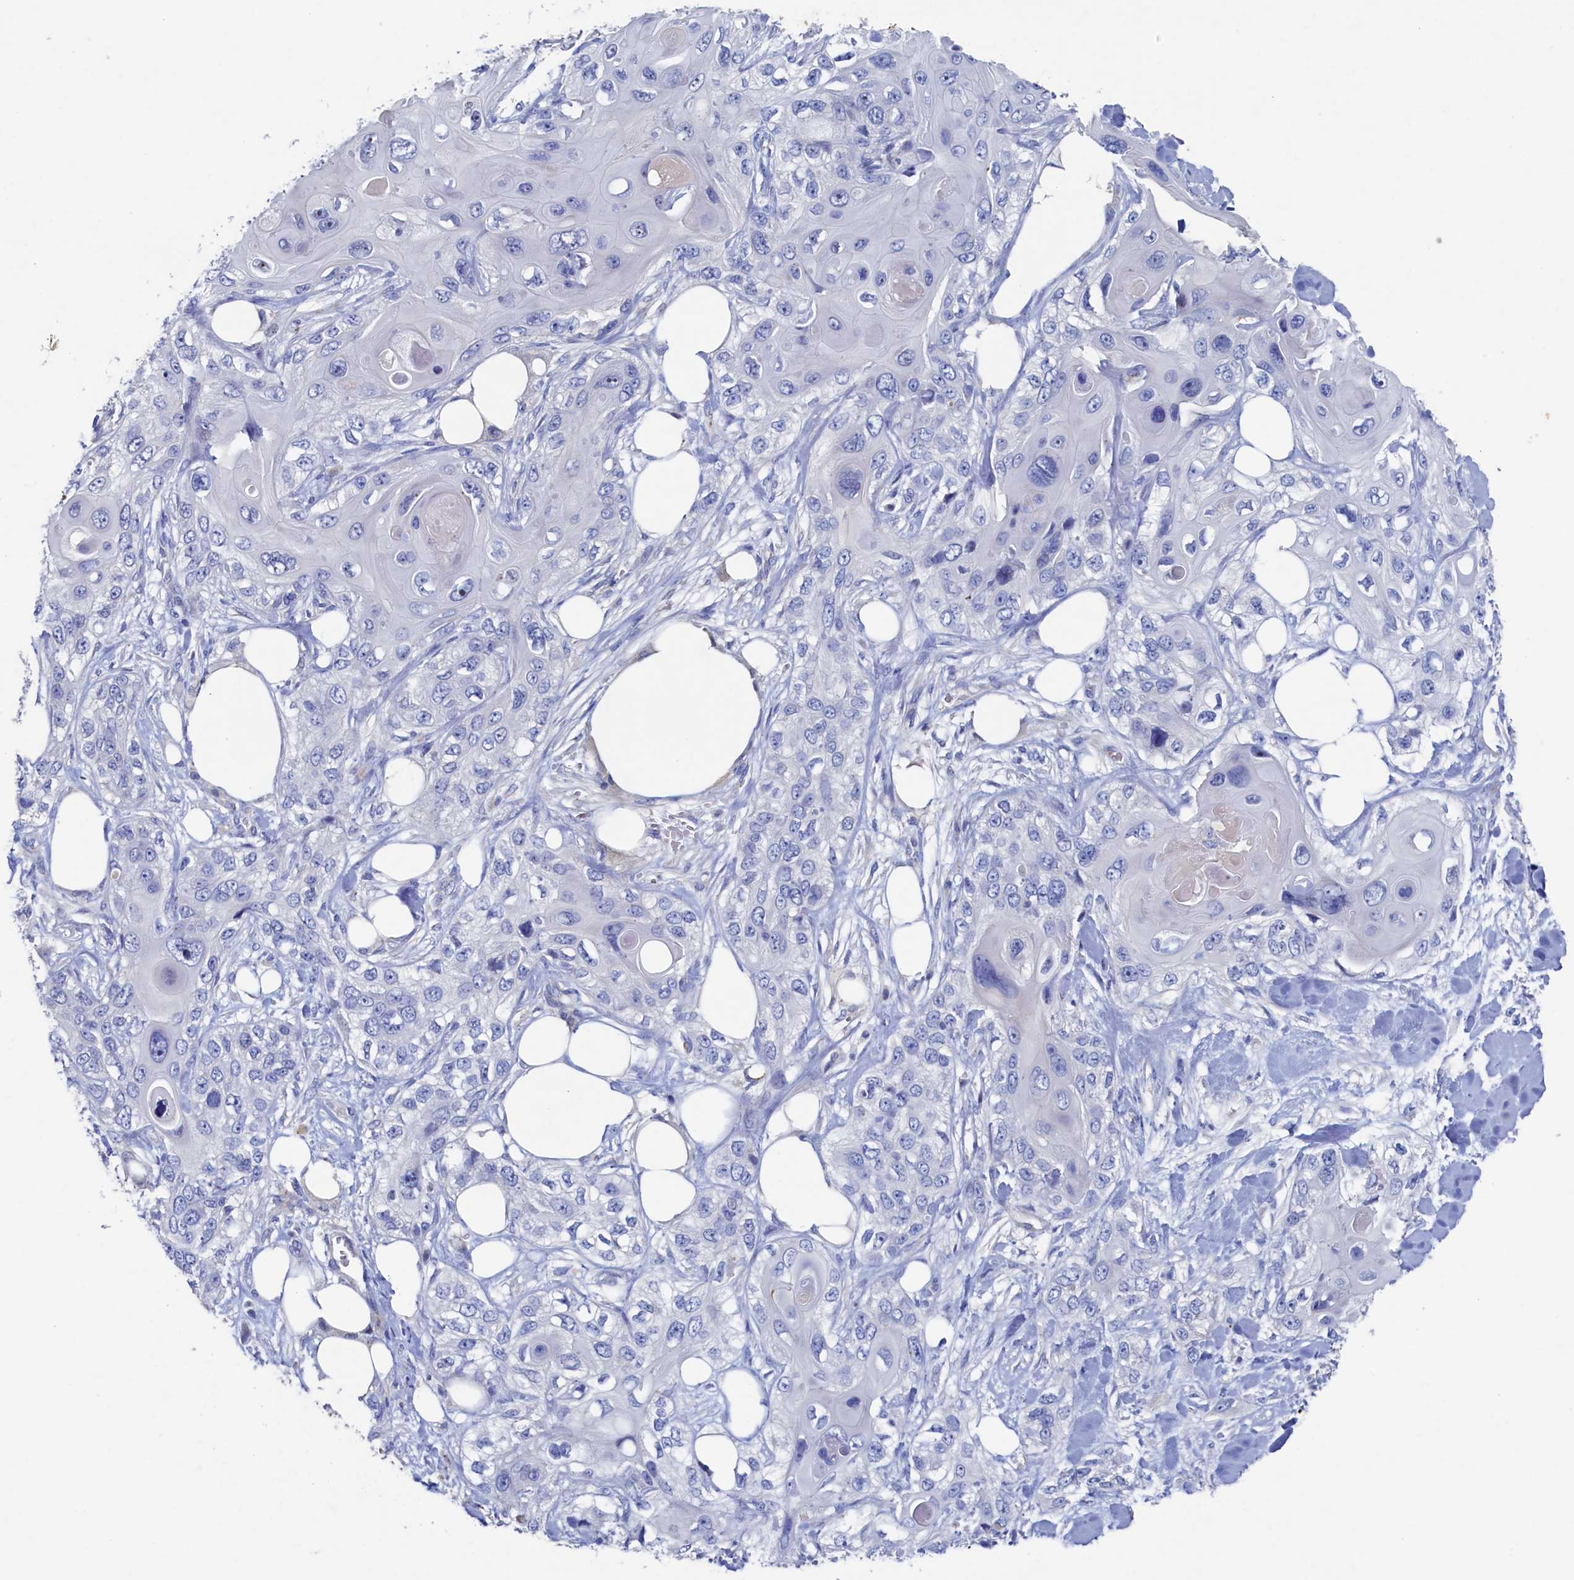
{"staining": {"intensity": "negative", "quantity": "none", "location": "none"}, "tissue": "skin cancer", "cell_type": "Tumor cells", "image_type": "cancer", "snomed": [{"axis": "morphology", "description": "Normal tissue, NOS"}, {"axis": "morphology", "description": "Squamous cell carcinoma, NOS"}, {"axis": "topography", "description": "Skin"}], "caption": "There is no significant staining in tumor cells of skin squamous cell carcinoma. Nuclei are stained in blue.", "gene": "CBLIF", "patient": {"sex": "male", "age": 72}}